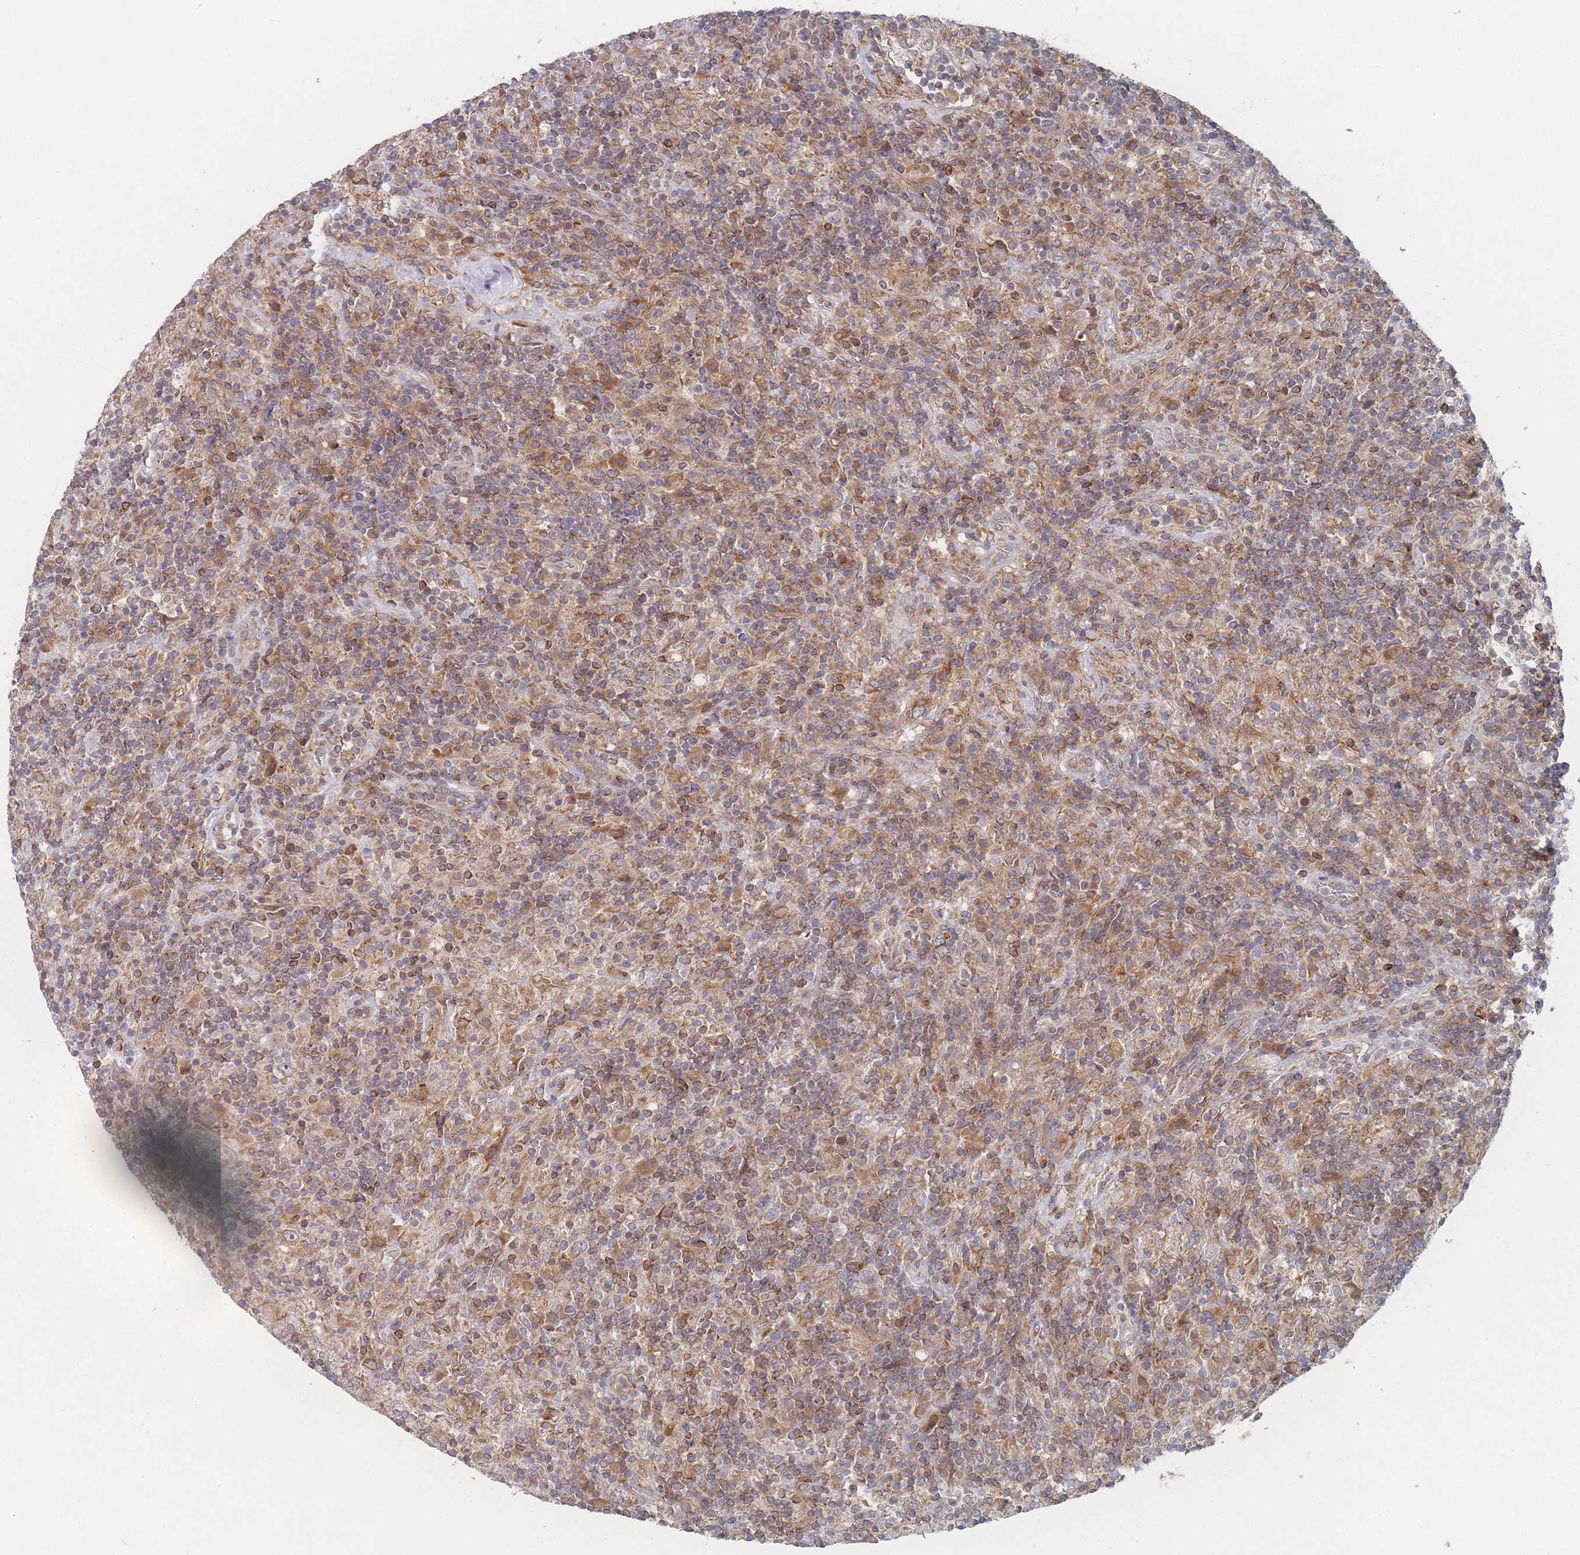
{"staining": {"intensity": "moderate", "quantity": ">75%", "location": "cytoplasmic/membranous"}, "tissue": "lymphoma", "cell_type": "Tumor cells", "image_type": "cancer", "snomed": [{"axis": "morphology", "description": "Hodgkin's disease, NOS"}, {"axis": "topography", "description": "Lymph node"}], "caption": "High-power microscopy captured an immunohistochemistry (IHC) micrograph of lymphoma, revealing moderate cytoplasmic/membranous staining in about >75% of tumor cells.", "gene": "KDSR", "patient": {"sex": "male", "age": 70}}